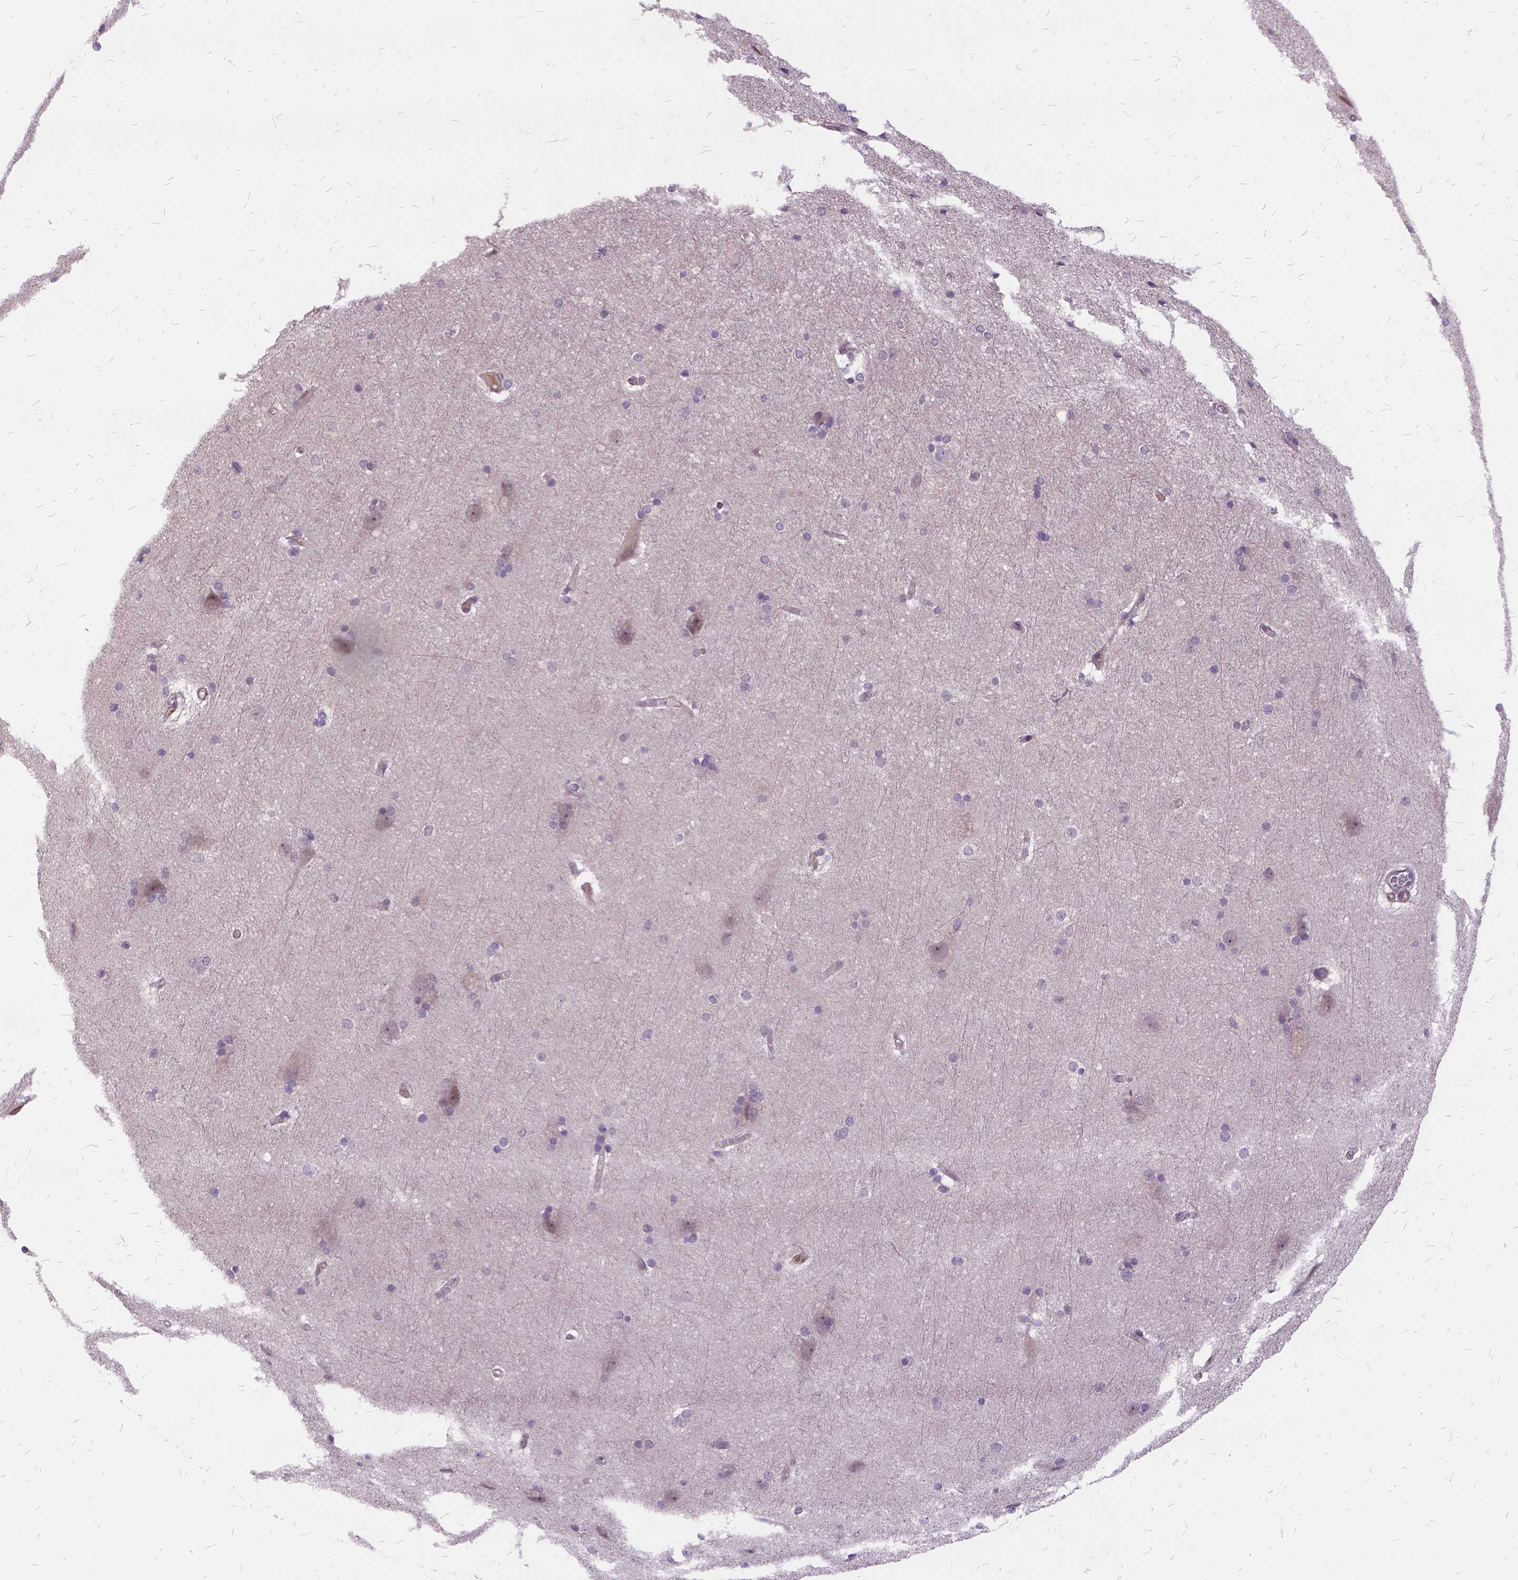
{"staining": {"intensity": "negative", "quantity": "none", "location": "none"}, "tissue": "hippocampus", "cell_type": "Glial cells", "image_type": "normal", "snomed": [{"axis": "morphology", "description": "Normal tissue, NOS"}, {"axis": "topography", "description": "Cerebral cortex"}, {"axis": "topography", "description": "Hippocampus"}], "caption": "Micrograph shows no protein staining in glial cells of normal hippocampus. (DAB (3,3'-diaminobenzidine) immunohistochemistry (IHC) visualized using brightfield microscopy, high magnification).", "gene": "ILRUN", "patient": {"sex": "female", "age": 19}}